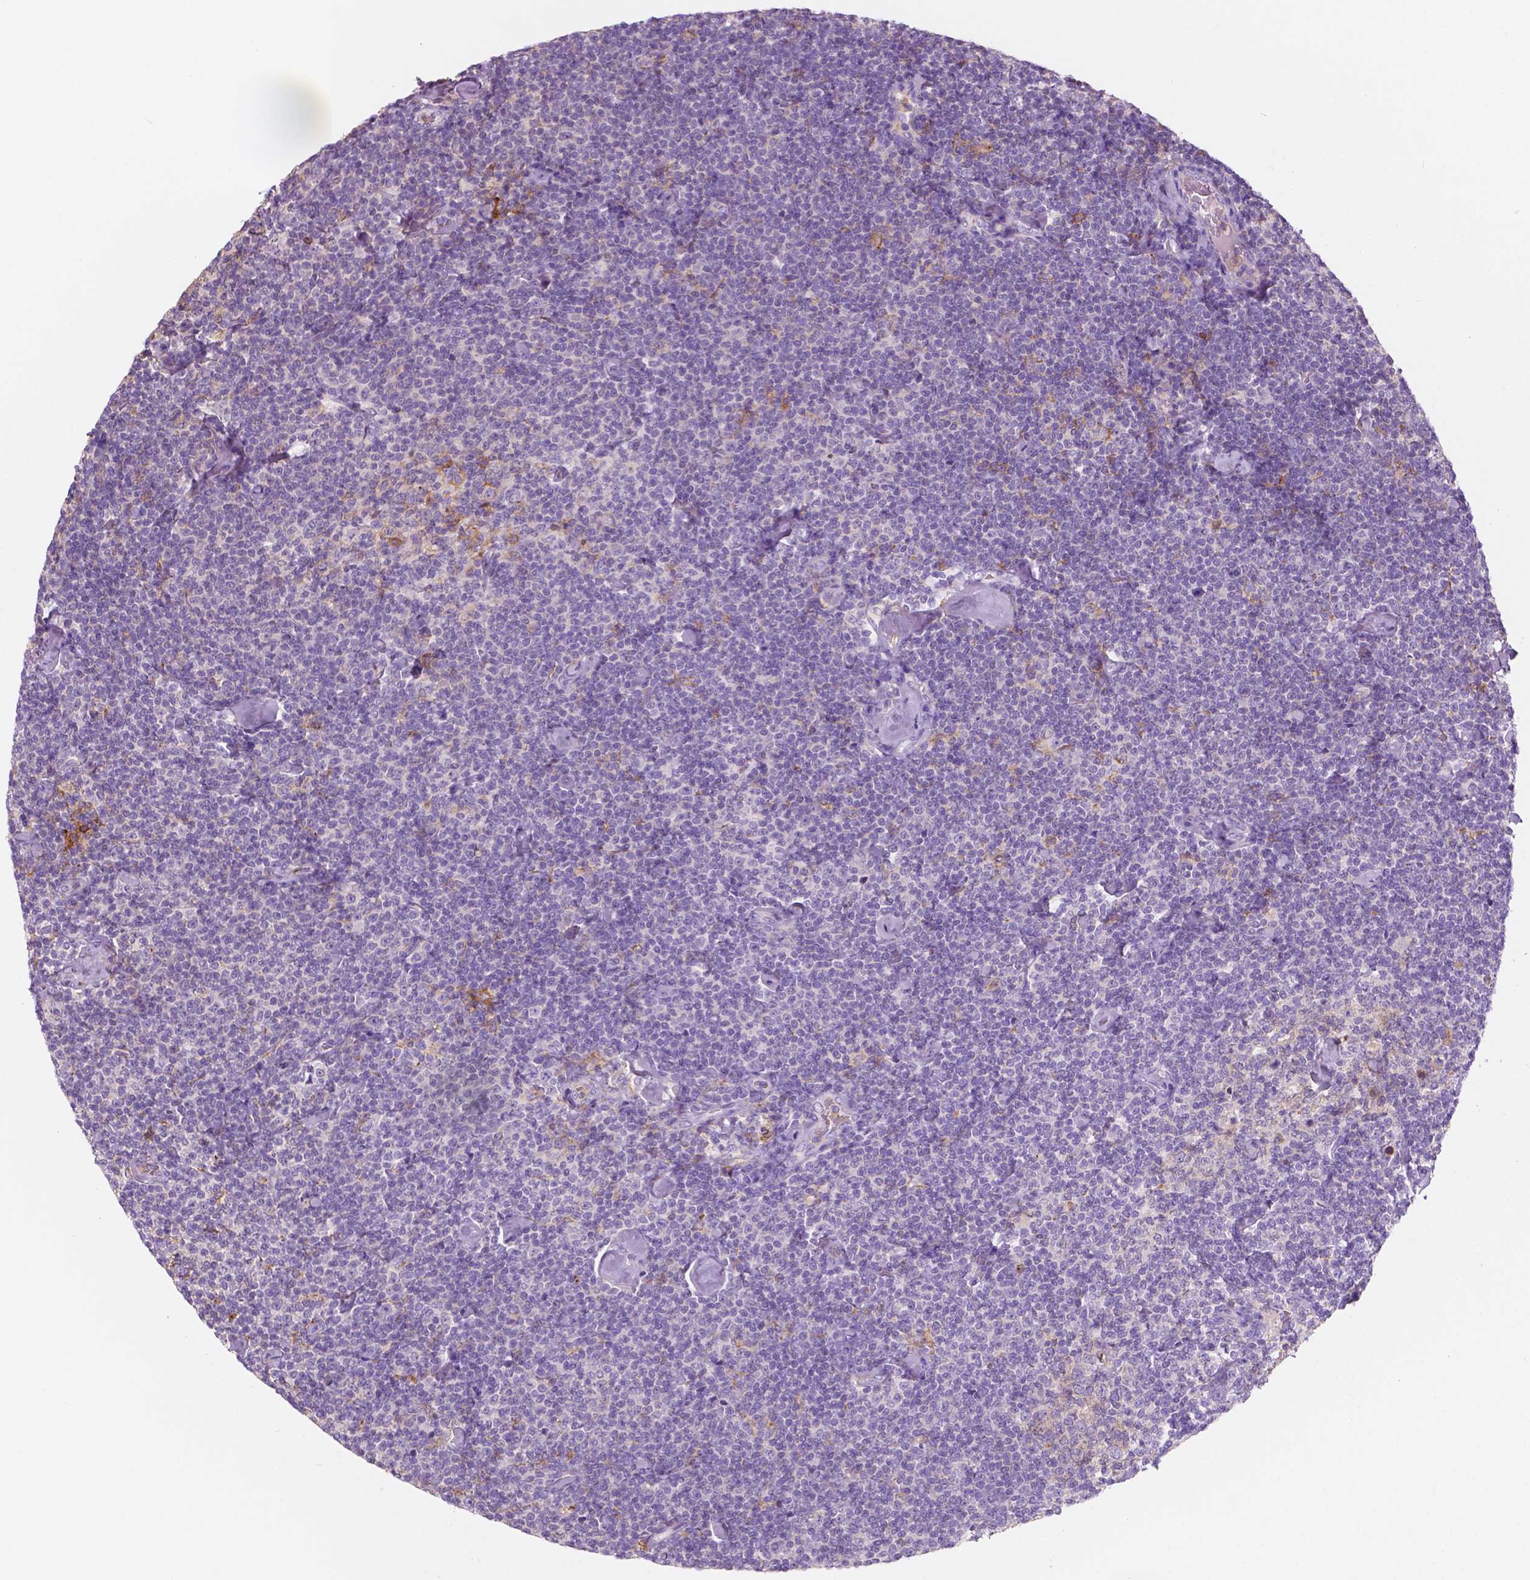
{"staining": {"intensity": "negative", "quantity": "none", "location": "none"}, "tissue": "lymphoma", "cell_type": "Tumor cells", "image_type": "cancer", "snomed": [{"axis": "morphology", "description": "Malignant lymphoma, non-Hodgkin's type, Low grade"}, {"axis": "topography", "description": "Lymph node"}], "caption": "The micrograph reveals no staining of tumor cells in low-grade malignant lymphoma, non-Hodgkin's type.", "gene": "SEMA4A", "patient": {"sex": "male", "age": 81}}